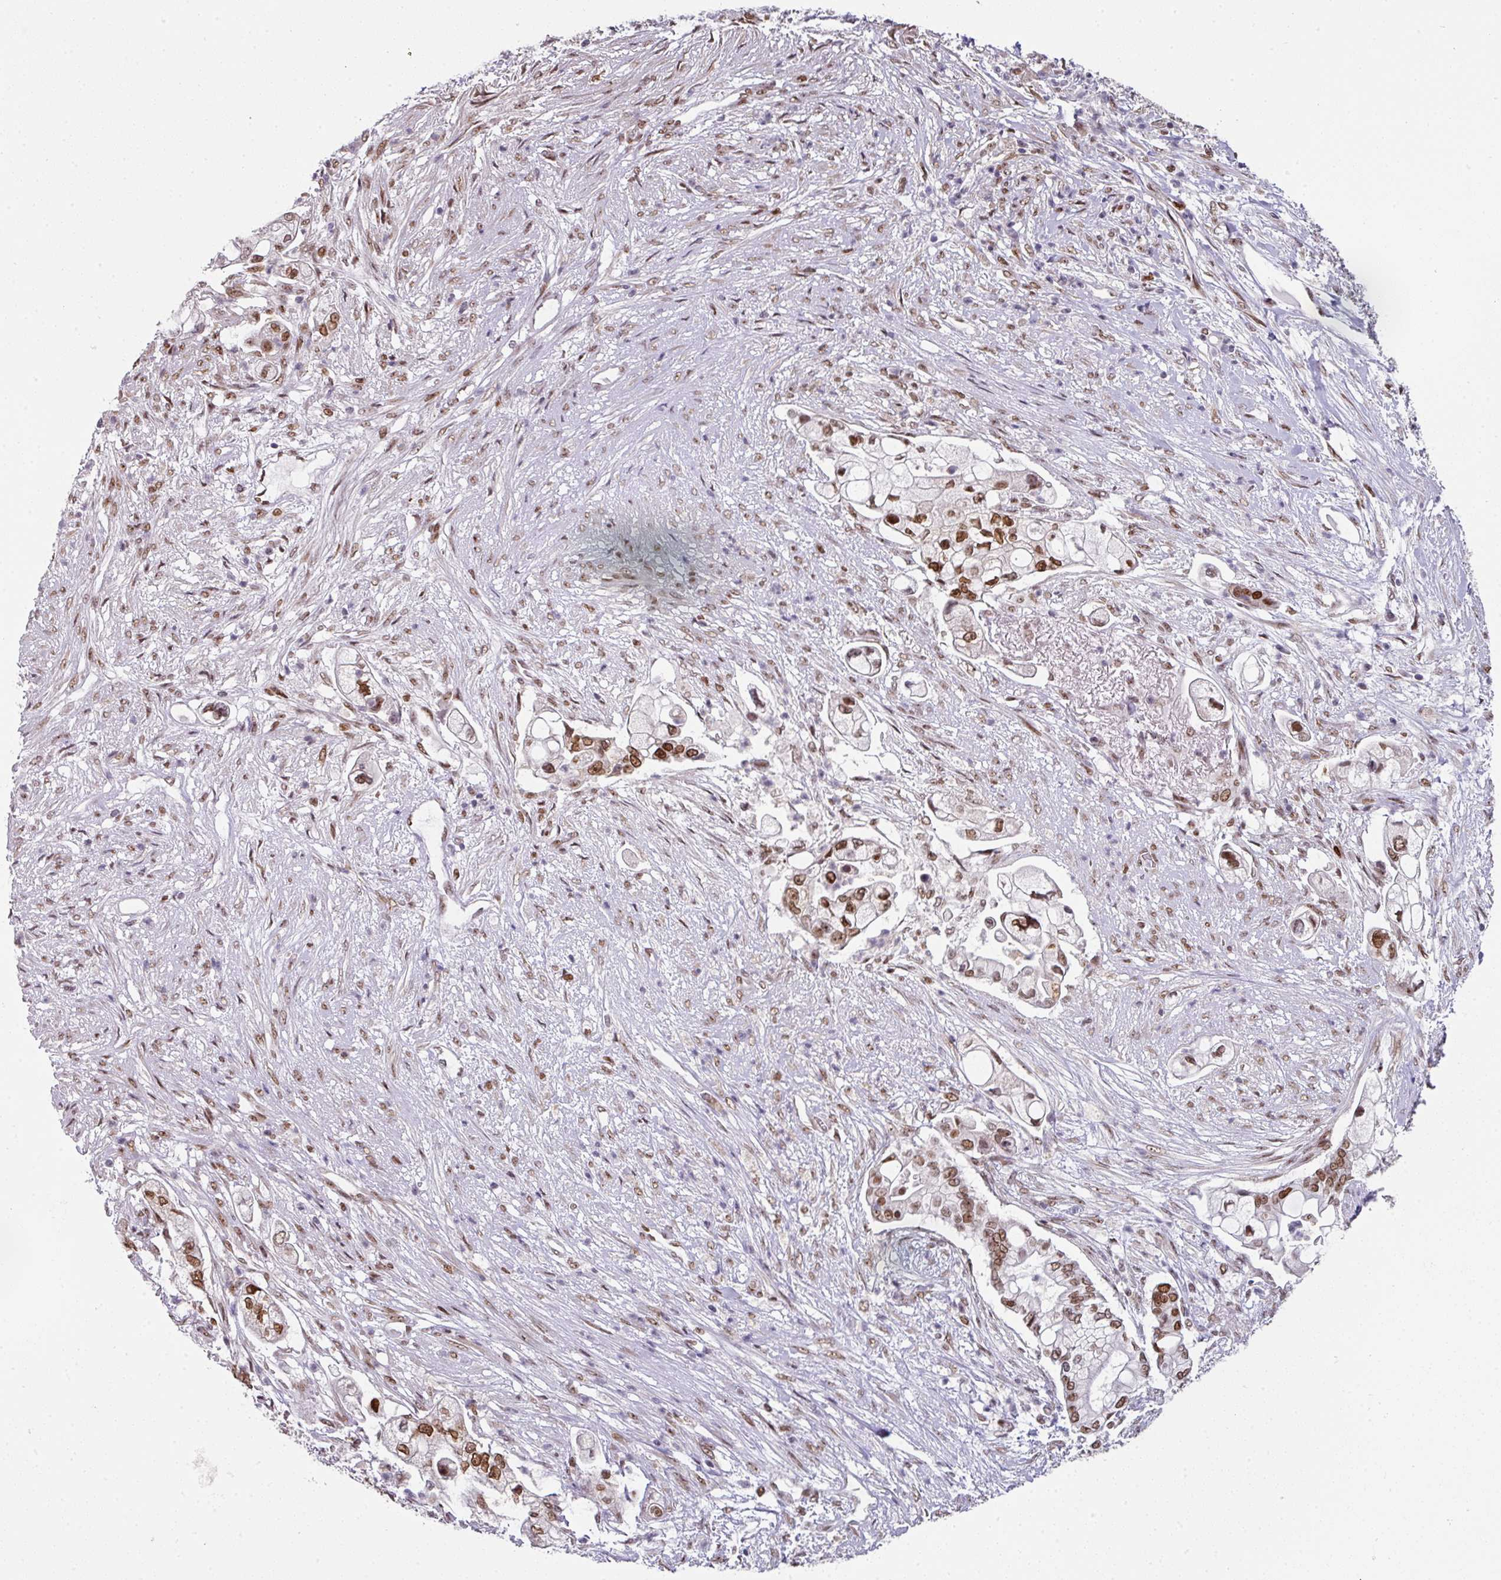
{"staining": {"intensity": "moderate", "quantity": ">75%", "location": "nuclear"}, "tissue": "pancreatic cancer", "cell_type": "Tumor cells", "image_type": "cancer", "snomed": [{"axis": "morphology", "description": "Adenocarcinoma, NOS"}, {"axis": "topography", "description": "Pancreas"}], "caption": "Moderate nuclear protein positivity is present in about >75% of tumor cells in pancreatic cancer (adenocarcinoma).", "gene": "RAD50", "patient": {"sex": "female", "age": 69}}